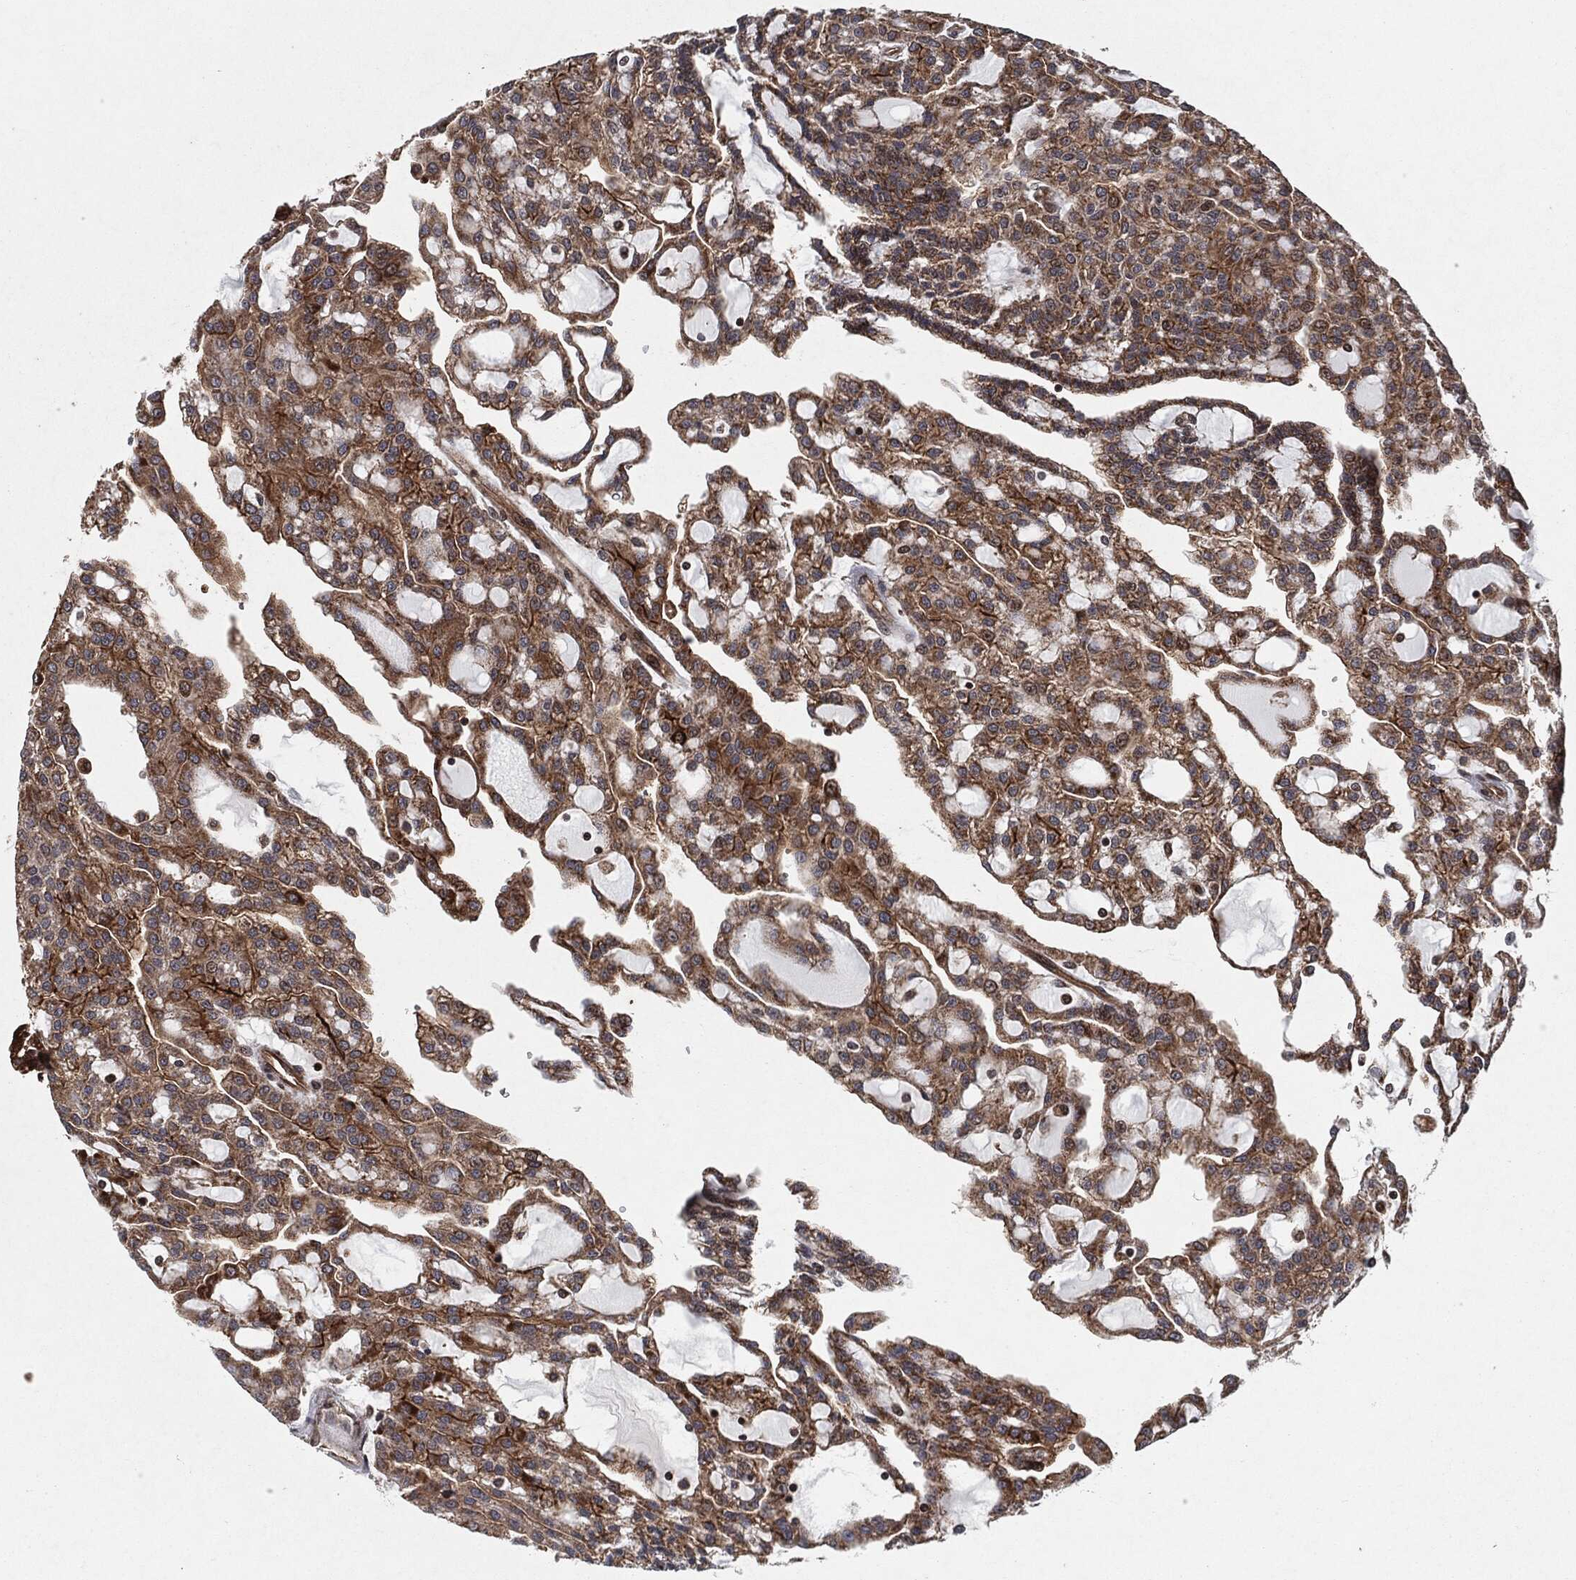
{"staining": {"intensity": "strong", "quantity": ">75%", "location": "cytoplasmic/membranous"}, "tissue": "renal cancer", "cell_type": "Tumor cells", "image_type": "cancer", "snomed": [{"axis": "morphology", "description": "Adenocarcinoma, NOS"}, {"axis": "topography", "description": "Kidney"}], "caption": "High-power microscopy captured an IHC photomicrograph of renal cancer, revealing strong cytoplasmic/membranous expression in approximately >75% of tumor cells. (DAB (3,3'-diaminobenzidine) IHC with brightfield microscopy, high magnification).", "gene": "BCAR1", "patient": {"sex": "male", "age": 63}}